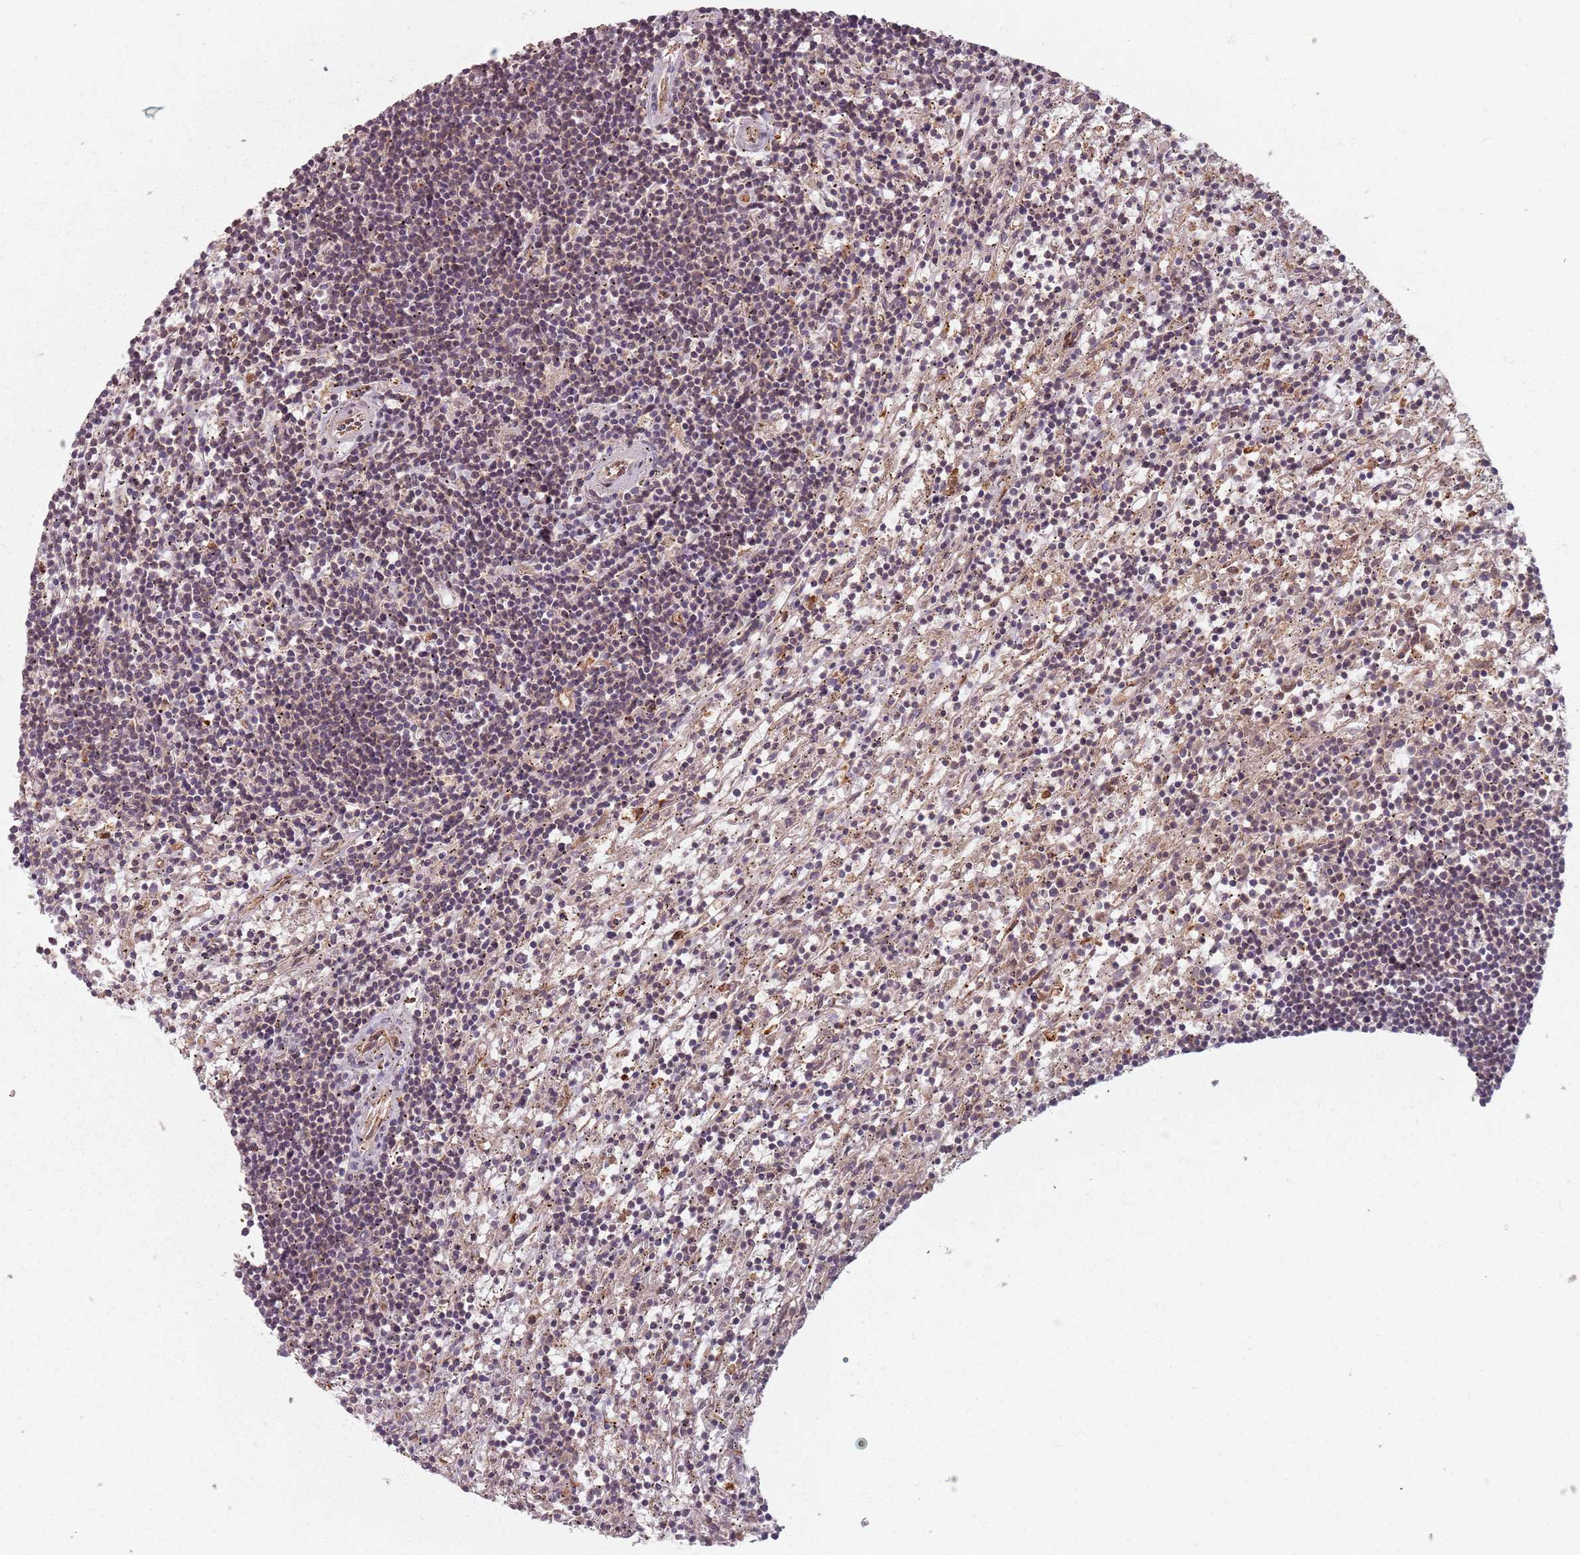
{"staining": {"intensity": "weak", "quantity": "25%-75%", "location": "cytoplasmic/membranous"}, "tissue": "lymphoma", "cell_type": "Tumor cells", "image_type": "cancer", "snomed": [{"axis": "morphology", "description": "Malignant lymphoma, non-Hodgkin's type, Low grade"}, {"axis": "topography", "description": "Spleen"}], "caption": "There is low levels of weak cytoplasmic/membranous positivity in tumor cells of low-grade malignant lymphoma, non-Hodgkin's type, as demonstrated by immunohistochemical staining (brown color).", "gene": "C3orf14", "patient": {"sex": "male", "age": 76}}